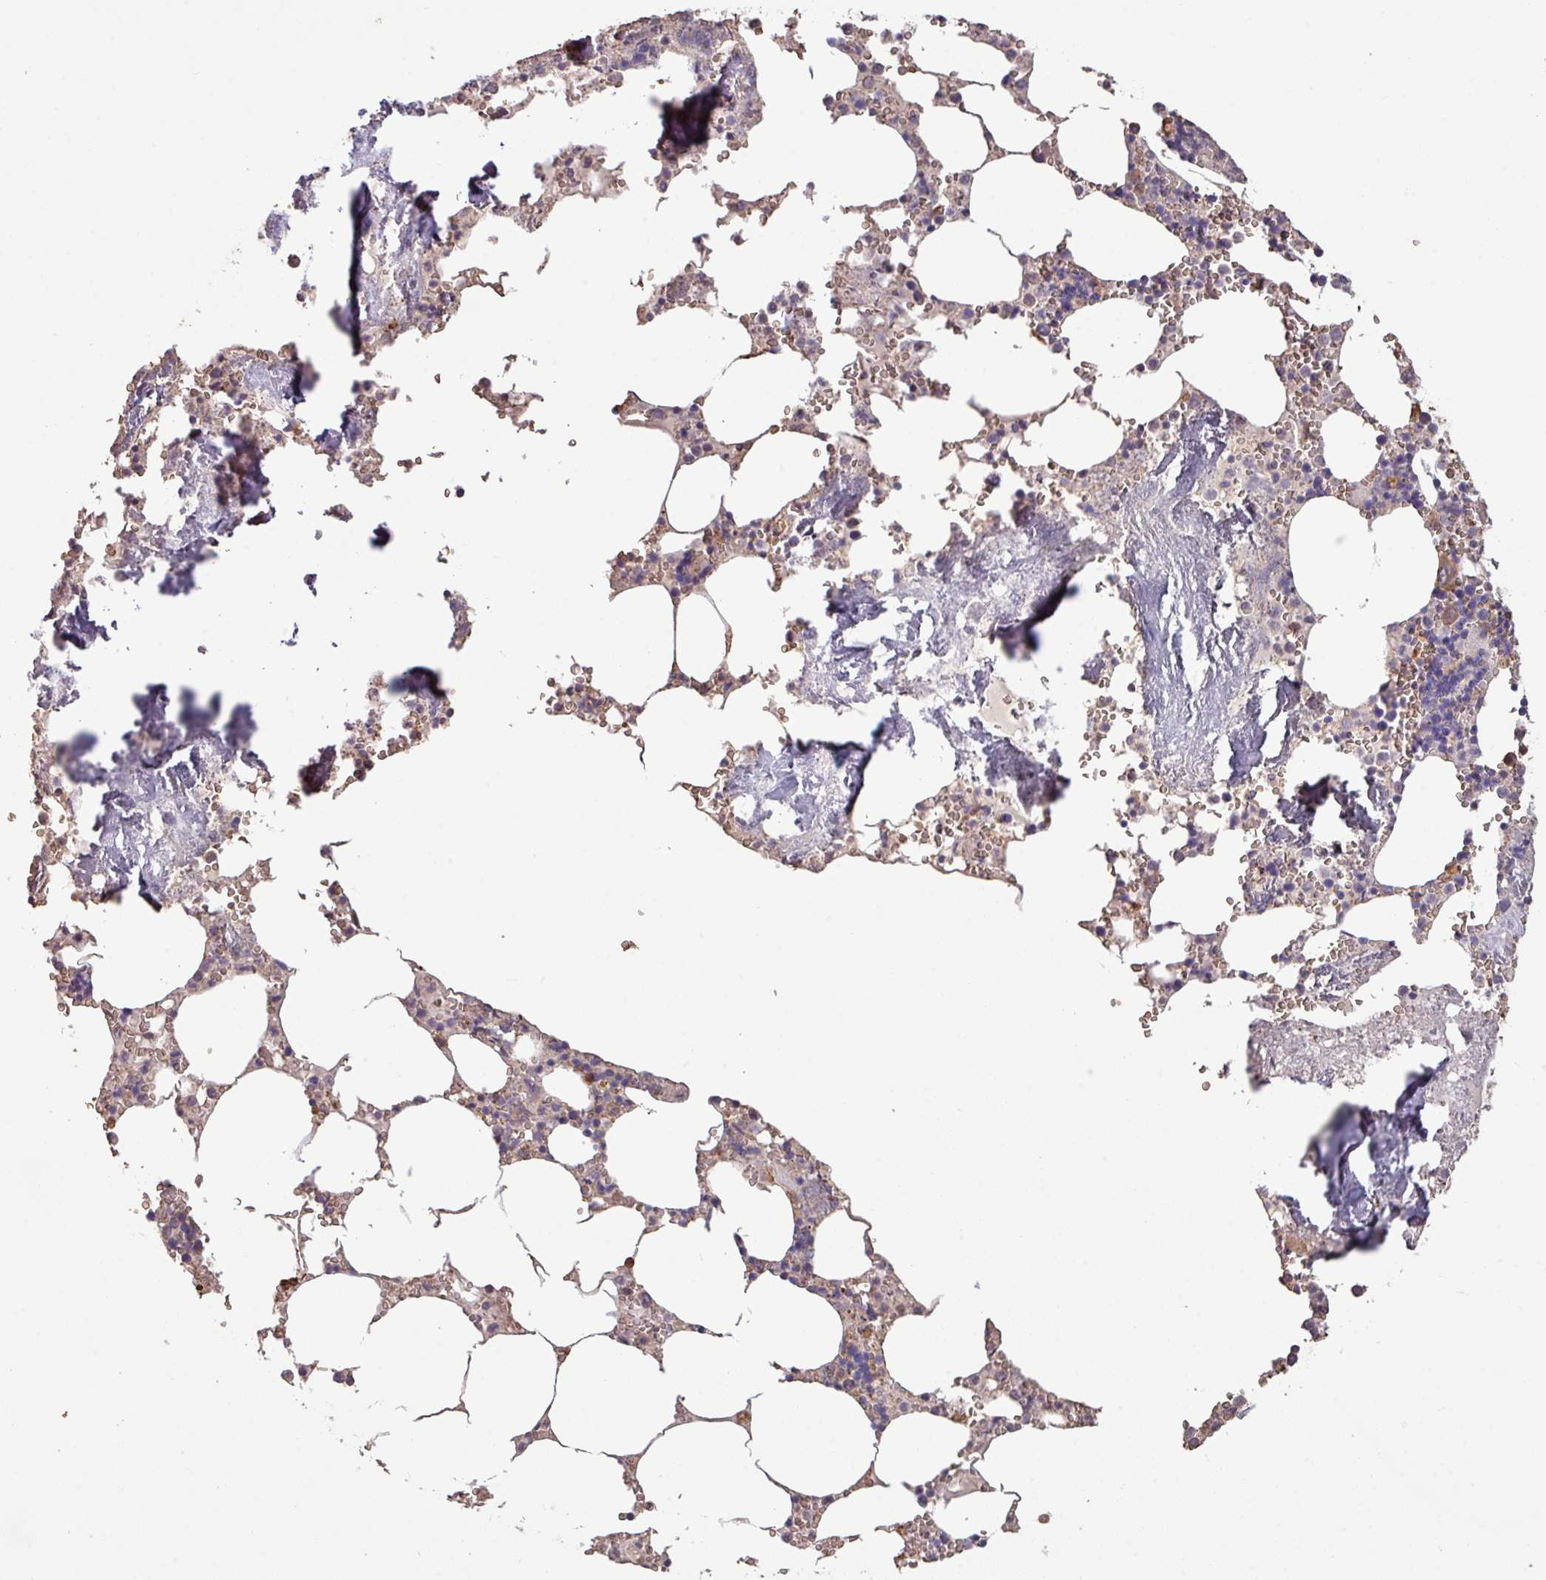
{"staining": {"intensity": "weak", "quantity": "25%-75%", "location": "cytoplasmic/membranous"}, "tissue": "bone marrow", "cell_type": "Hematopoietic cells", "image_type": "normal", "snomed": [{"axis": "morphology", "description": "Normal tissue, NOS"}, {"axis": "topography", "description": "Bone marrow"}], "caption": "Immunohistochemistry photomicrograph of benign human bone marrow stained for a protein (brown), which shows low levels of weak cytoplasmic/membranous expression in about 25%-75% of hematopoietic cells.", "gene": "CAMK2A", "patient": {"sex": "male", "age": 54}}